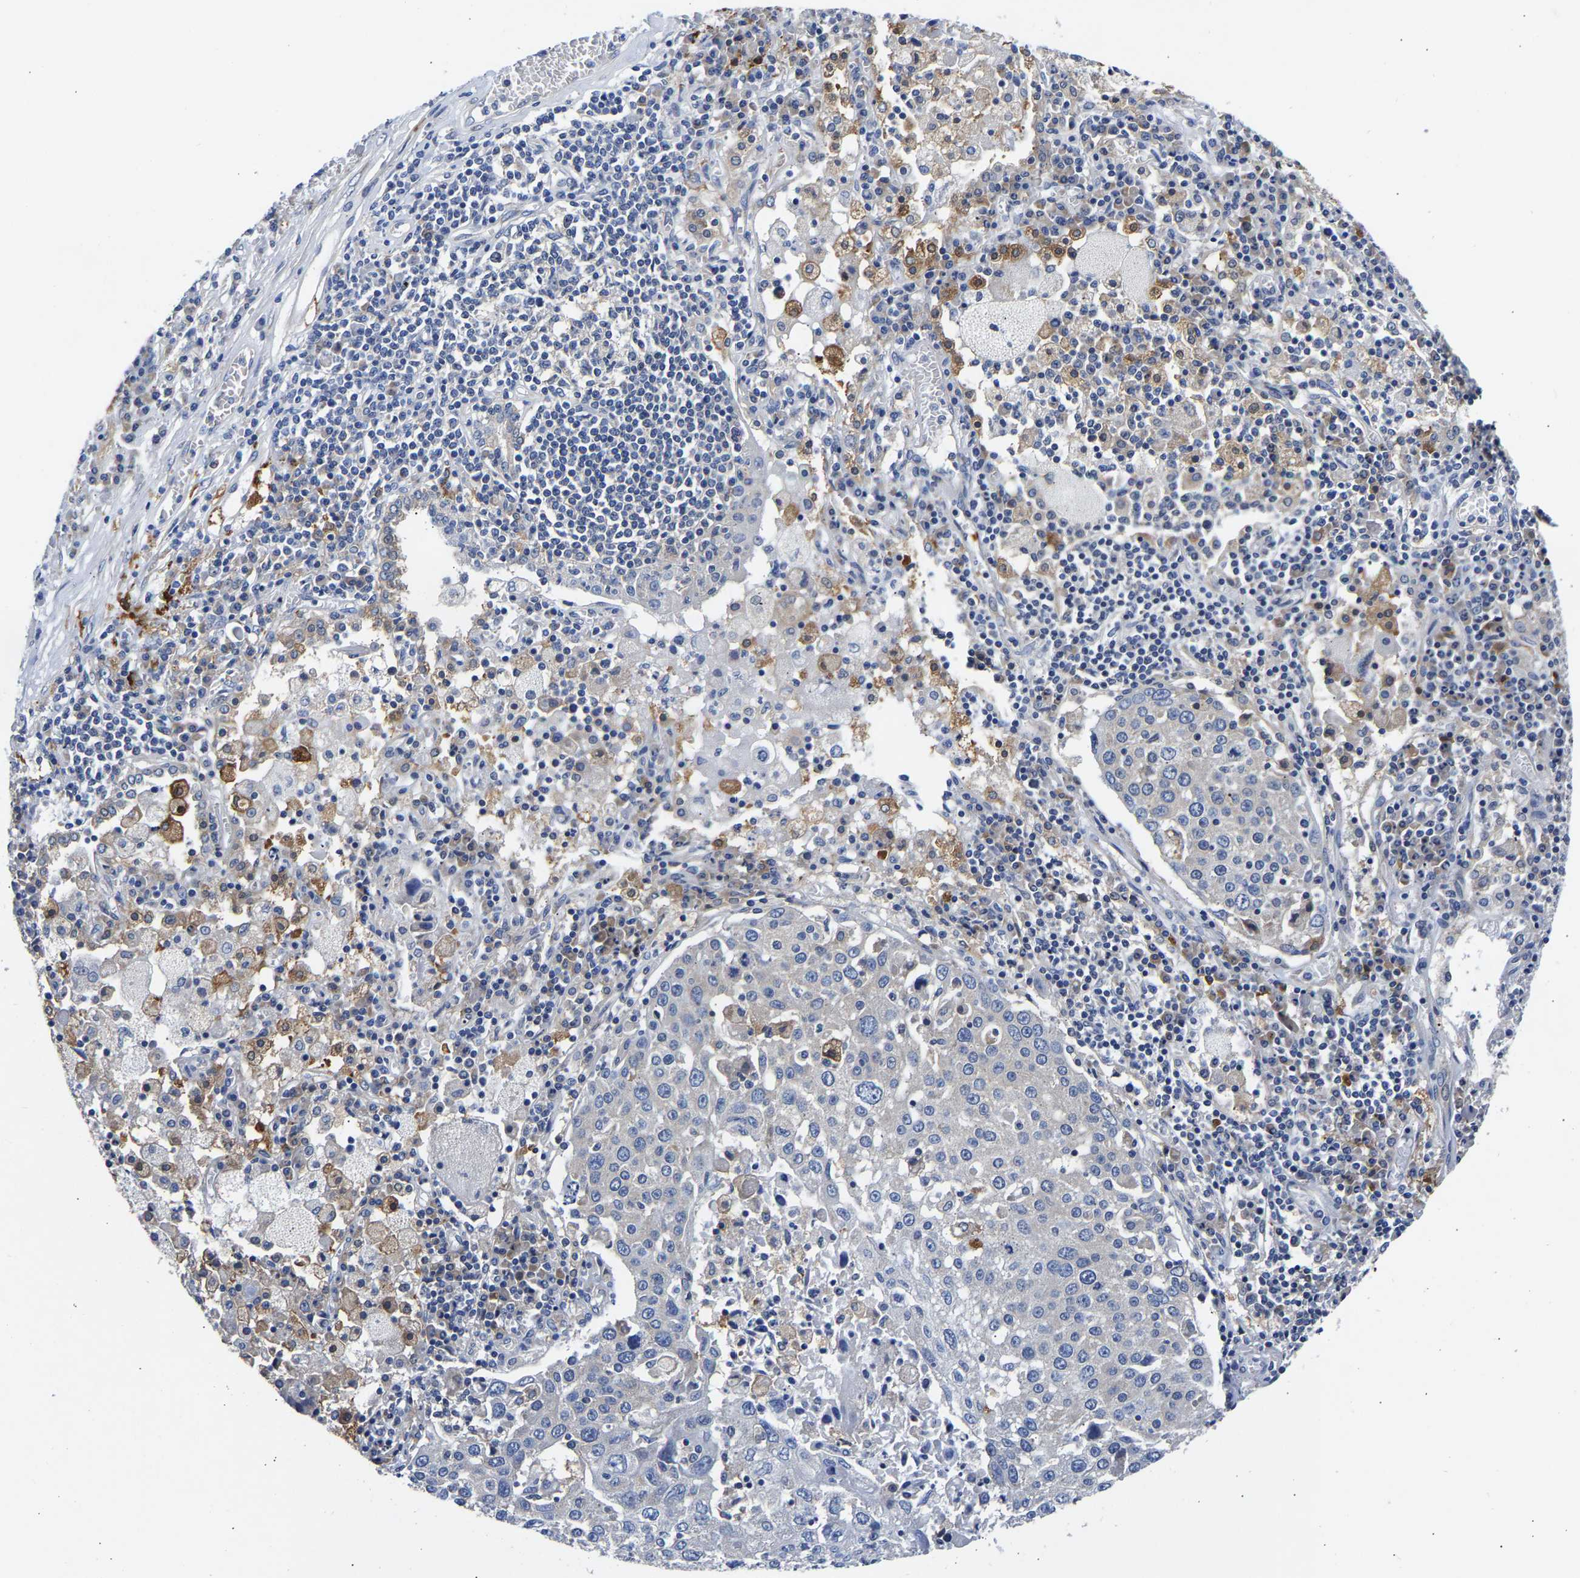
{"staining": {"intensity": "negative", "quantity": "none", "location": "none"}, "tissue": "lung cancer", "cell_type": "Tumor cells", "image_type": "cancer", "snomed": [{"axis": "morphology", "description": "Squamous cell carcinoma, NOS"}, {"axis": "topography", "description": "Lung"}], "caption": "This is a photomicrograph of immunohistochemistry staining of lung squamous cell carcinoma, which shows no staining in tumor cells.", "gene": "CCDC6", "patient": {"sex": "male", "age": 65}}